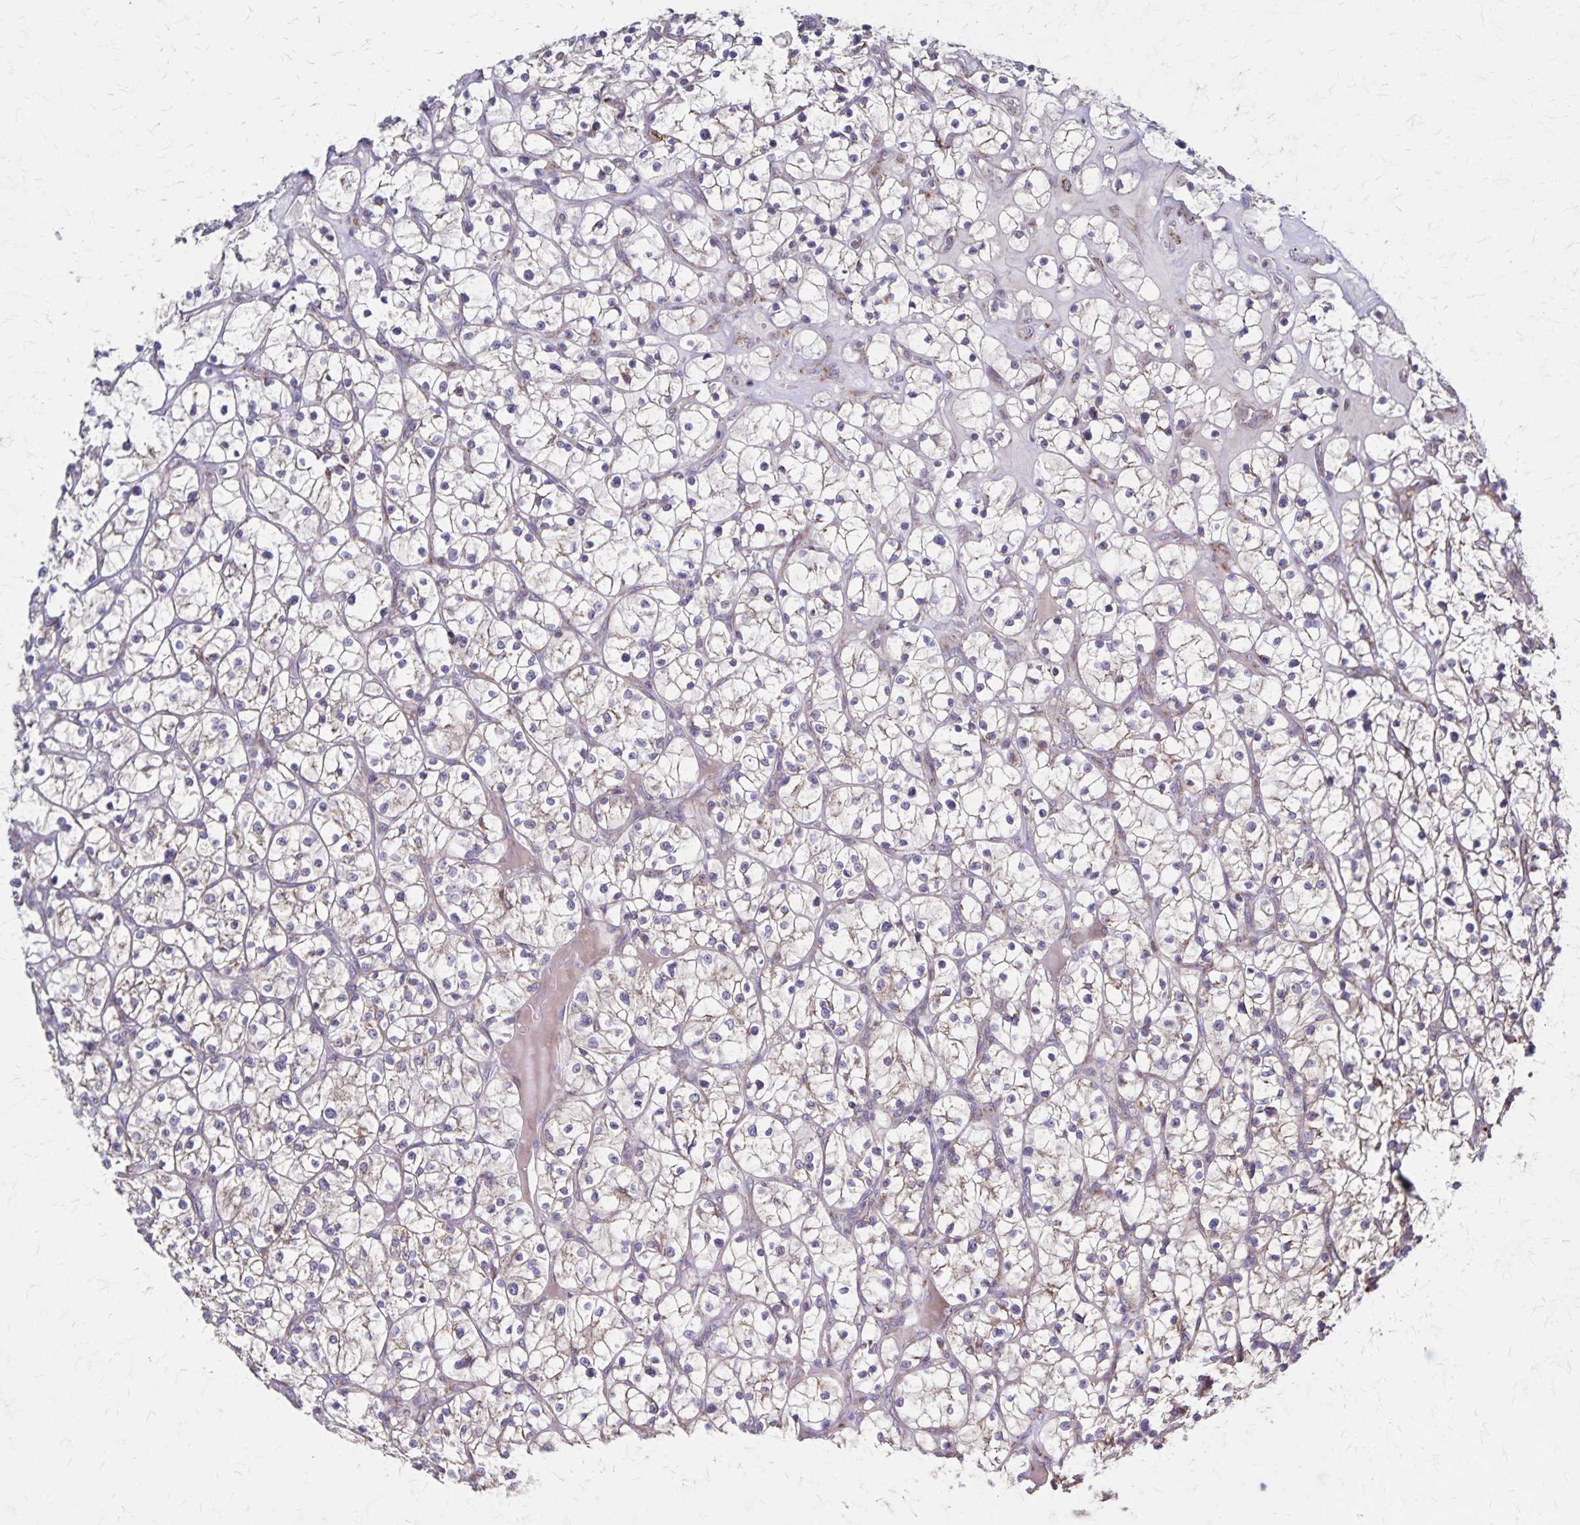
{"staining": {"intensity": "weak", "quantity": "<25%", "location": "cytoplasmic/membranous"}, "tissue": "renal cancer", "cell_type": "Tumor cells", "image_type": "cancer", "snomed": [{"axis": "morphology", "description": "Adenocarcinoma, NOS"}, {"axis": "topography", "description": "Kidney"}], "caption": "Immunohistochemistry (IHC) micrograph of neoplastic tissue: renal cancer (adenocarcinoma) stained with DAB (3,3'-diaminobenzidine) demonstrates no significant protein positivity in tumor cells.", "gene": "NFS1", "patient": {"sex": "female", "age": 64}}